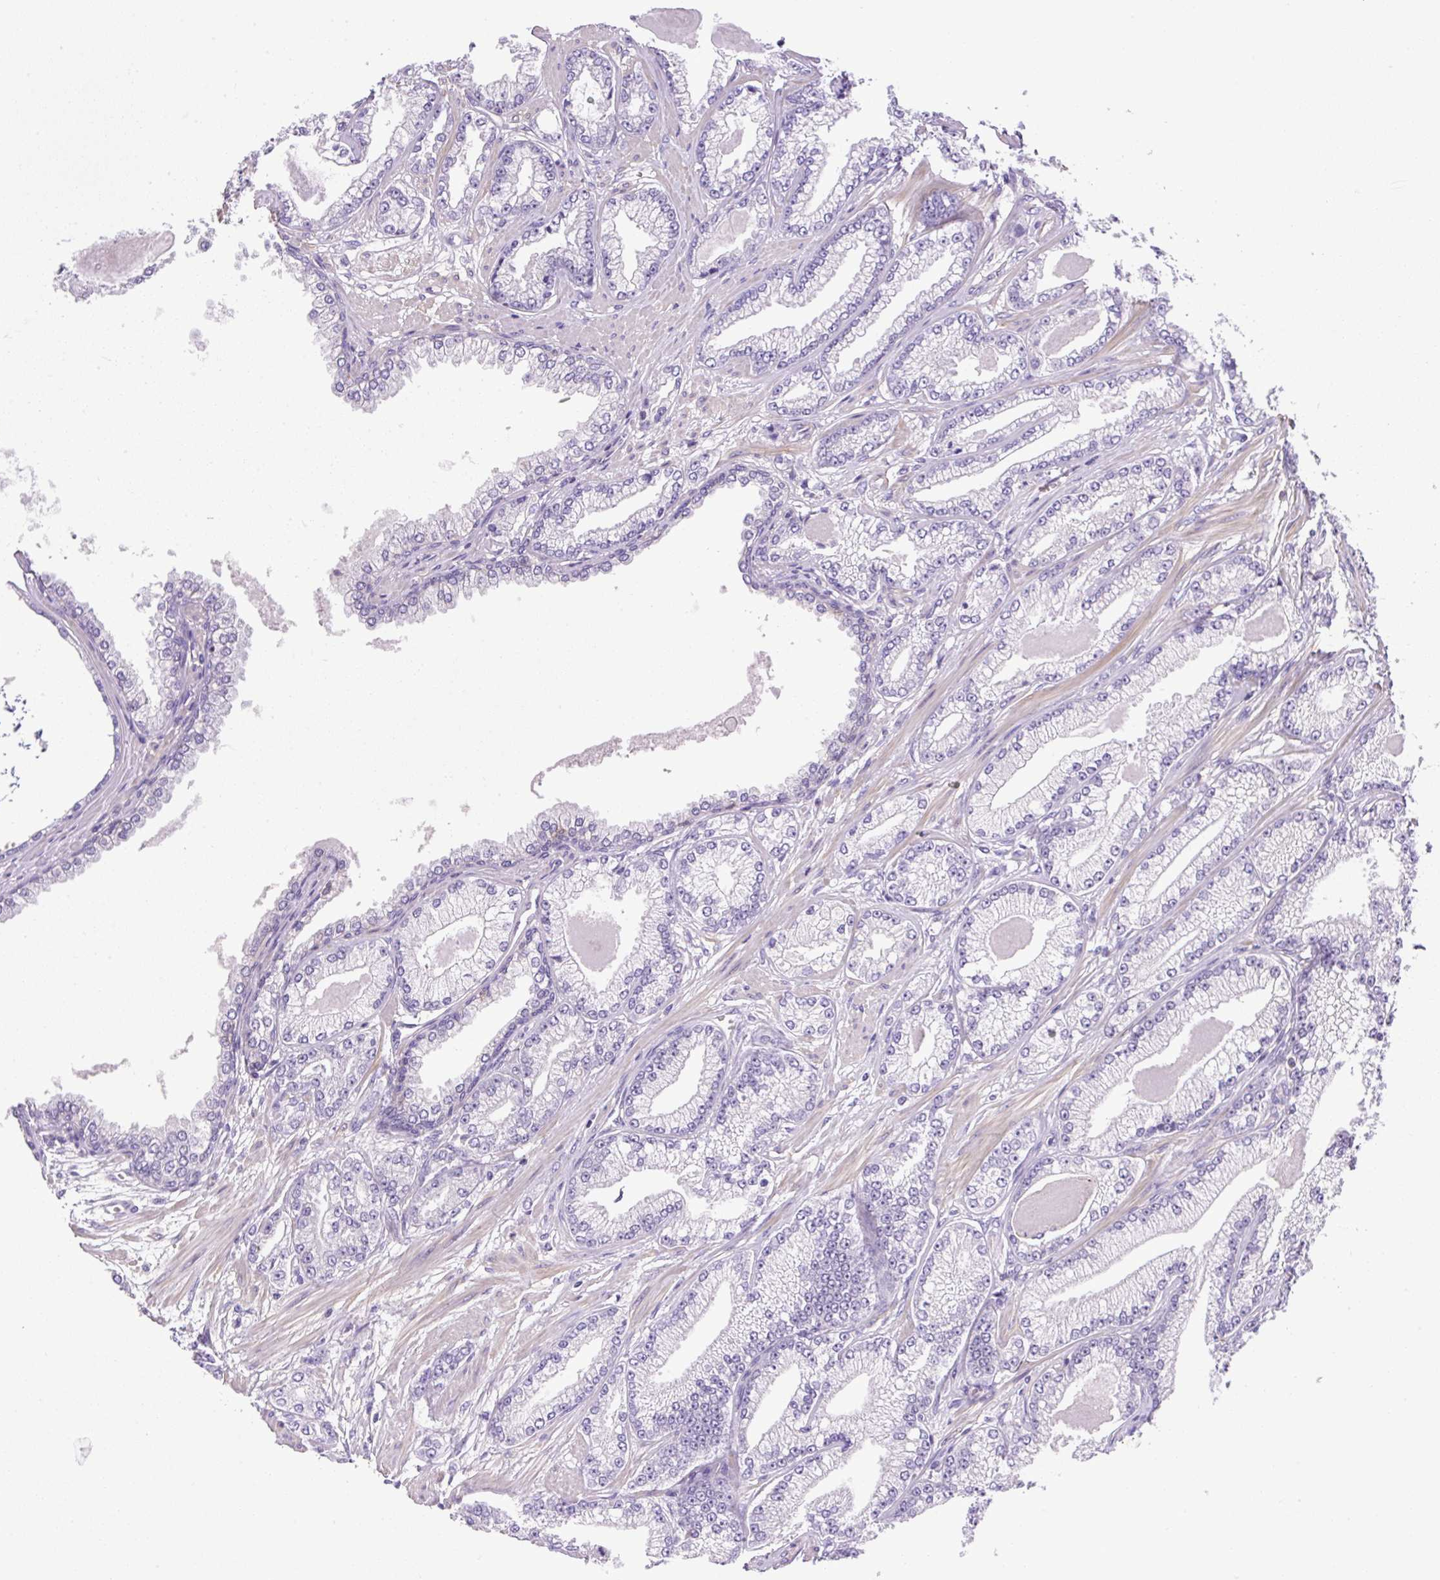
{"staining": {"intensity": "negative", "quantity": "none", "location": "none"}, "tissue": "prostate cancer", "cell_type": "Tumor cells", "image_type": "cancer", "snomed": [{"axis": "morphology", "description": "Adenocarcinoma, Low grade"}, {"axis": "topography", "description": "Prostate"}], "caption": "Photomicrograph shows no significant protein expression in tumor cells of prostate cancer (low-grade adenocarcinoma).", "gene": "NPTN", "patient": {"sex": "male", "age": 64}}